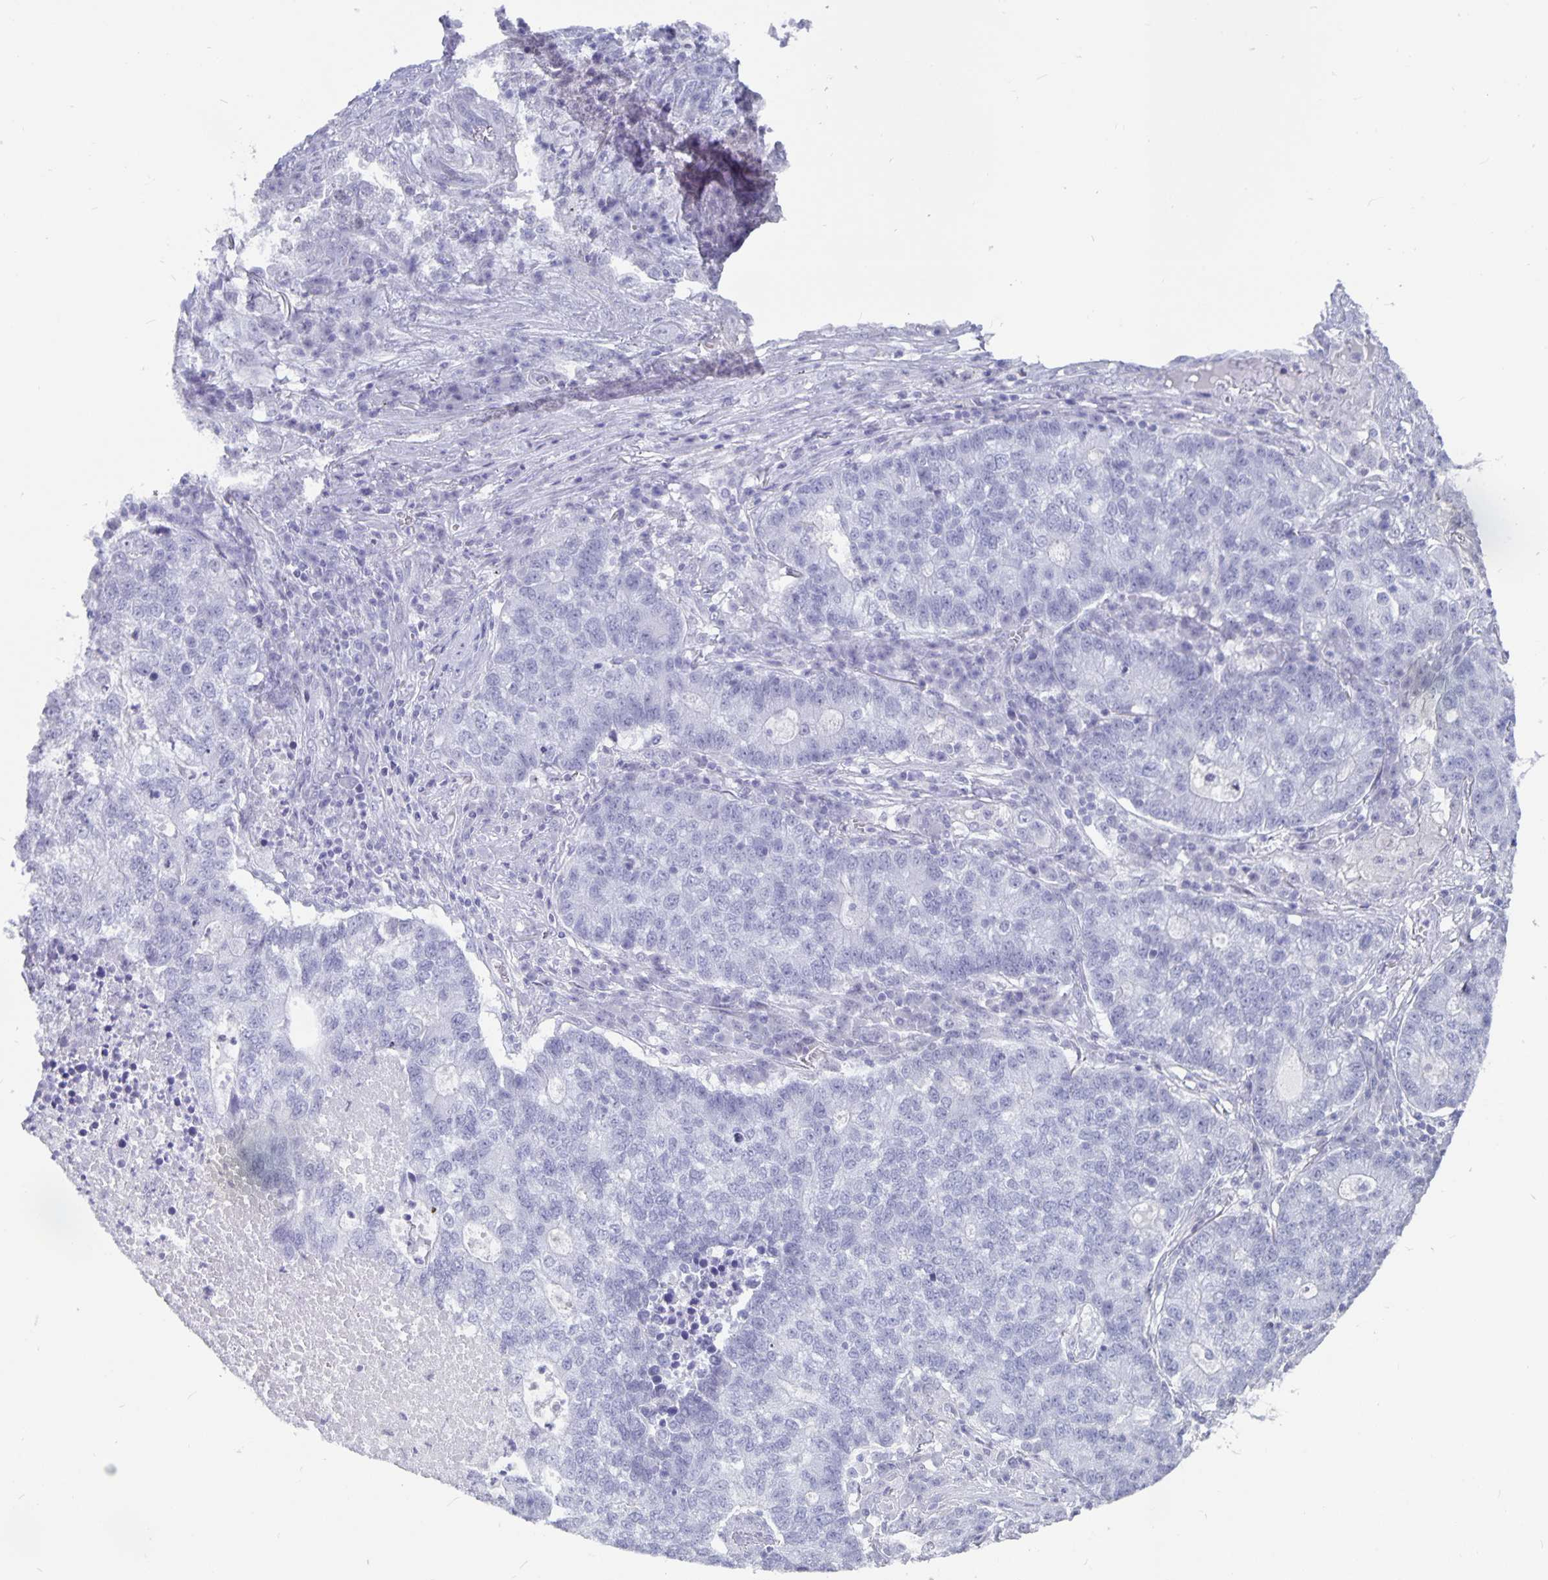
{"staining": {"intensity": "negative", "quantity": "none", "location": "none"}, "tissue": "lung cancer", "cell_type": "Tumor cells", "image_type": "cancer", "snomed": [{"axis": "morphology", "description": "Adenocarcinoma, NOS"}, {"axis": "topography", "description": "Lung"}], "caption": "High power microscopy histopathology image of an IHC image of lung adenocarcinoma, revealing no significant staining in tumor cells.", "gene": "OLIG2", "patient": {"sex": "male", "age": 57}}